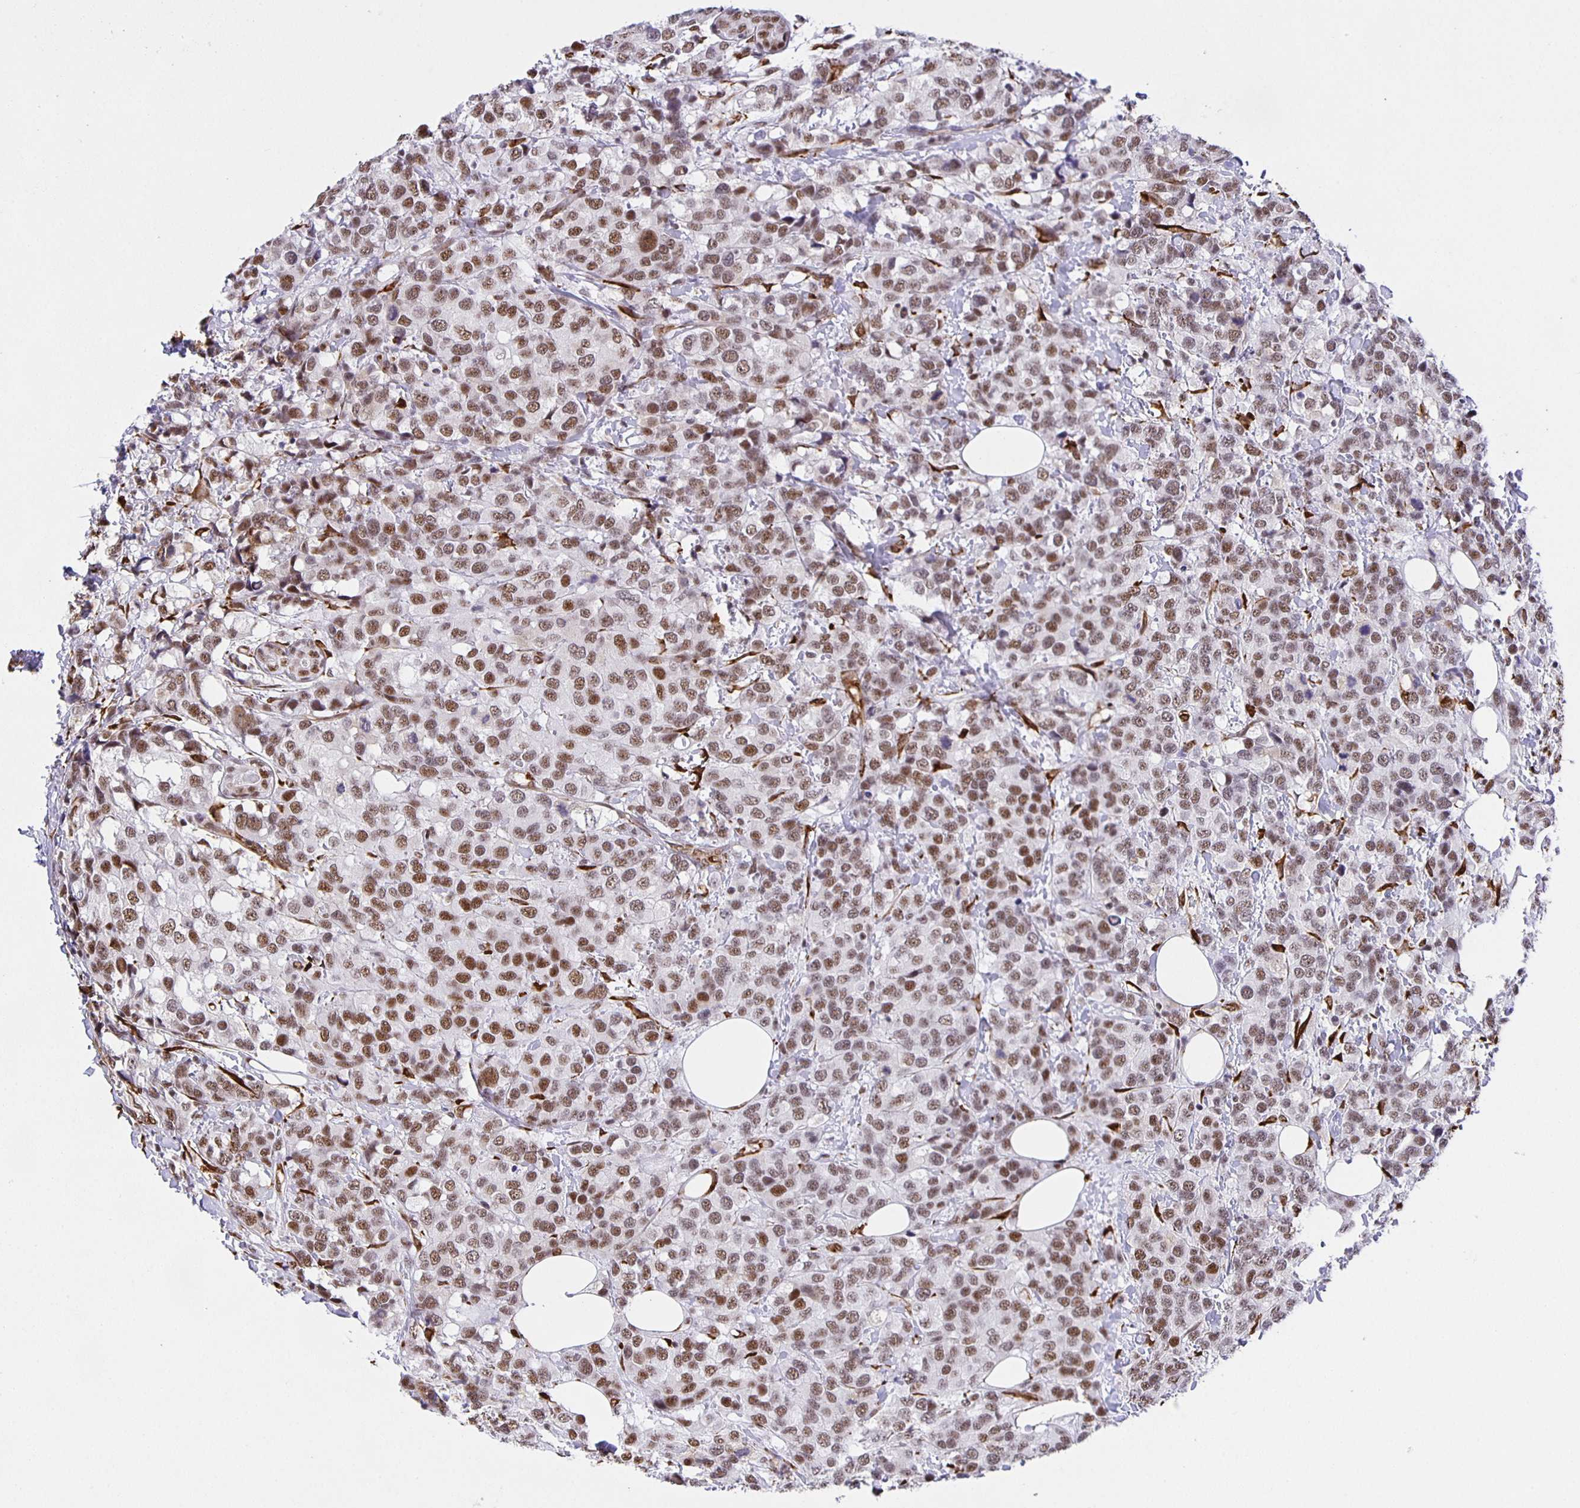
{"staining": {"intensity": "moderate", "quantity": ">75%", "location": "nuclear"}, "tissue": "breast cancer", "cell_type": "Tumor cells", "image_type": "cancer", "snomed": [{"axis": "morphology", "description": "Lobular carcinoma"}, {"axis": "topography", "description": "Breast"}], "caption": "This micrograph shows breast cancer (lobular carcinoma) stained with immunohistochemistry to label a protein in brown. The nuclear of tumor cells show moderate positivity for the protein. Nuclei are counter-stained blue.", "gene": "ZRANB2", "patient": {"sex": "female", "age": 59}}